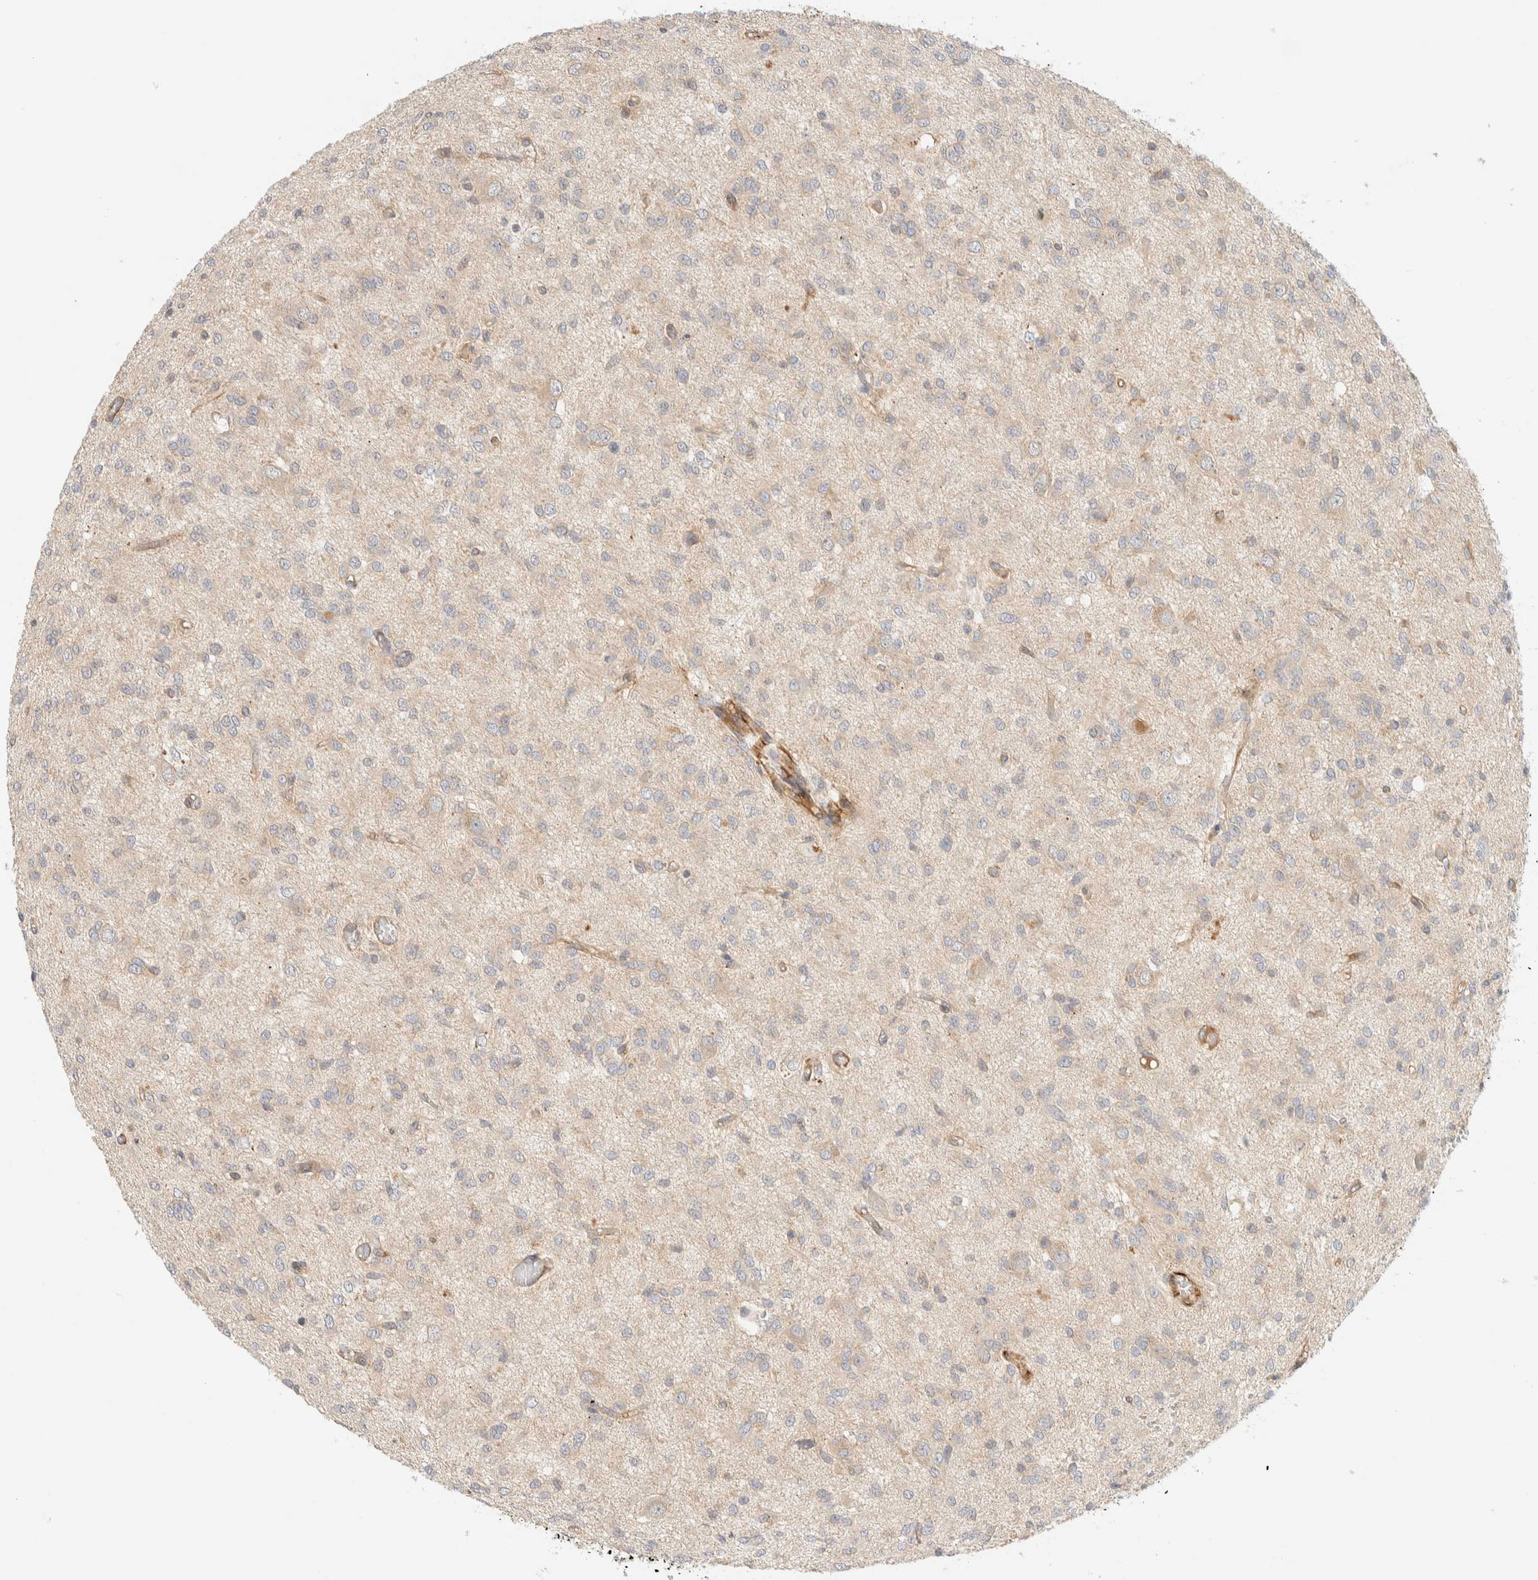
{"staining": {"intensity": "weak", "quantity": "<25%", "location": "cytoplasmic/membranous"}, "tissue": "glioma", "cell_type": "Tumor cells", "image_type": "cancer", "snomed": [{"axis": "morphology", "description": "Glioma, malignant, High grade"}, {"axis": "topography", "description": "Brain"}], "caption": "Malignant glioma (high-grade) was stained to show a protein in brown. There is no significant staining in tumor cells.", "gene": "FAT1", "patient": {"sex": "female", "age": 59}}